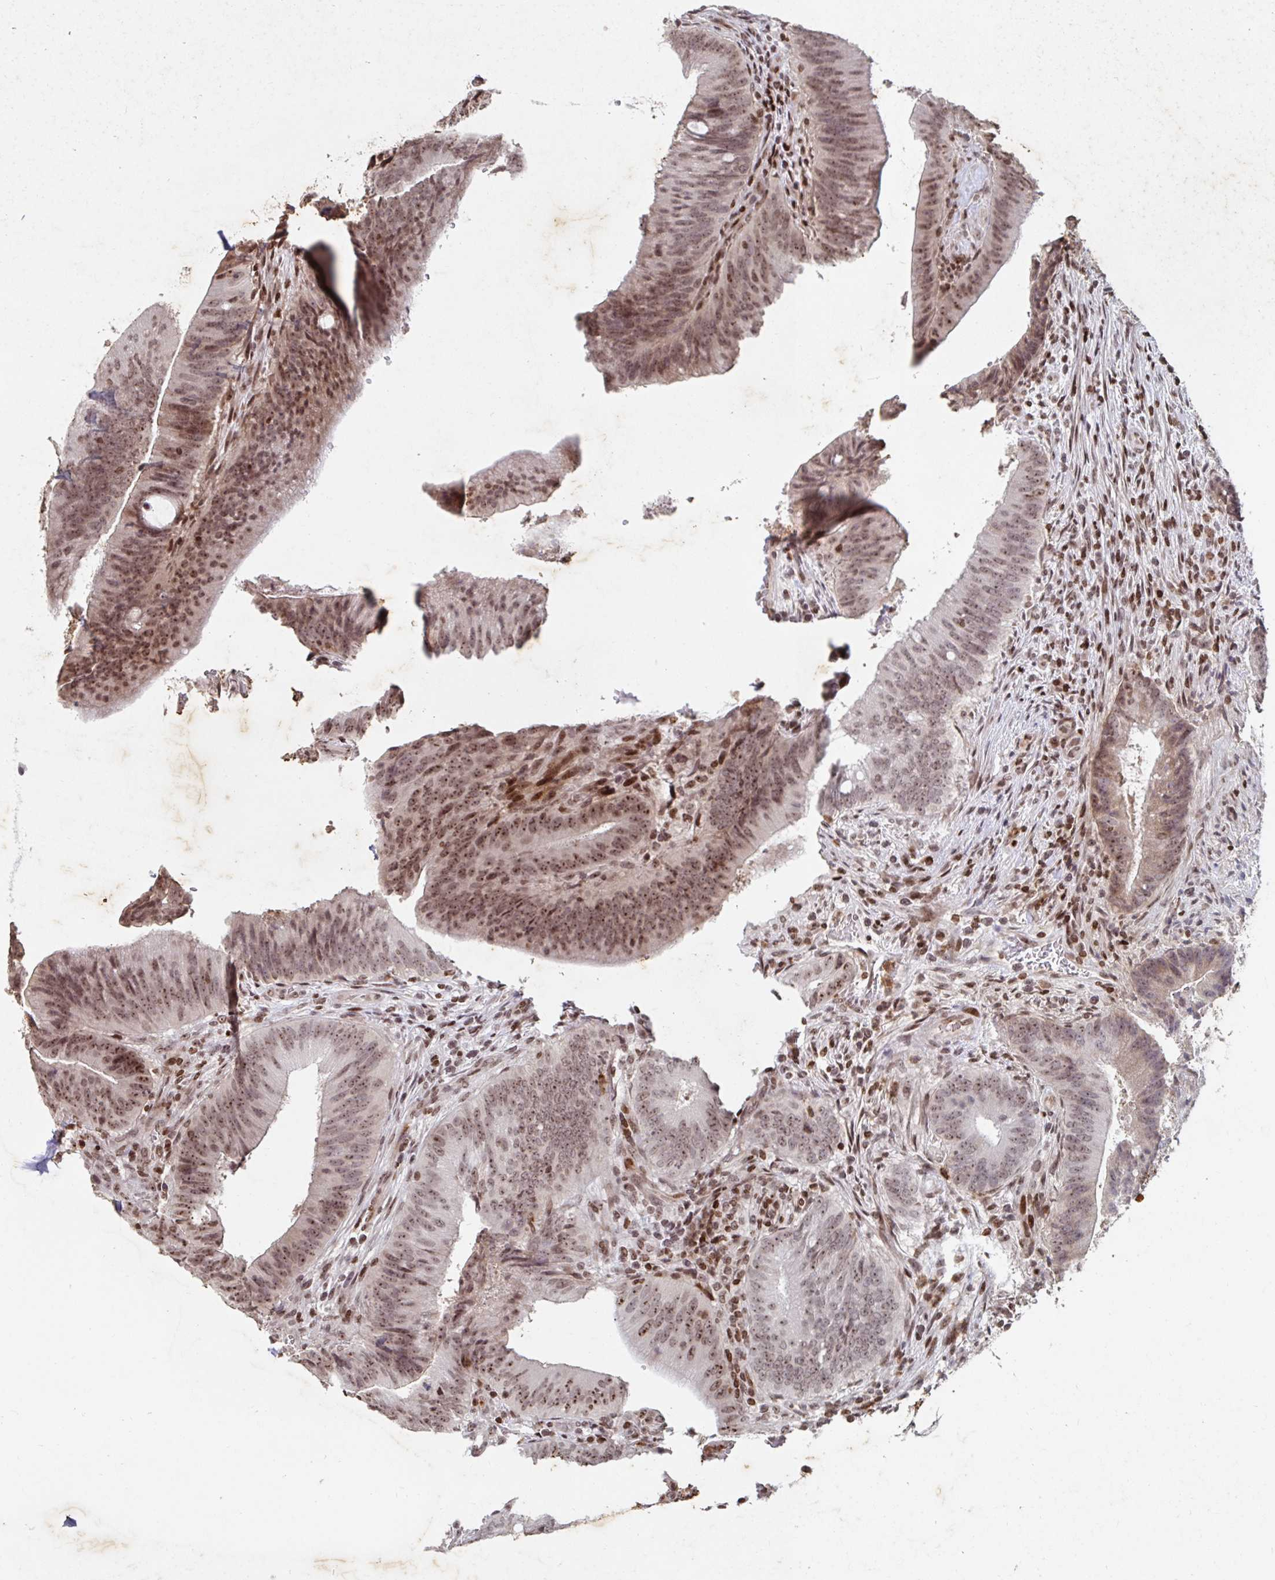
{"staining": {"intensity": "moderate", "quantity": ">75%", "location": "nuclear"}, "tissue": "colorectal cancer", "cell_type": "Tumor cells", "image_type": "cancer", "snomed": [{"axis": "morphology", "description": "Adenocarcinoma, NOS"}, {"axis": "topography", "description": "Colon"}], "caption": "Colorectal adenocarcinoma stained for a protein demonstrates moderate nuclear positivity in tumor cells.", "gene": "C19orf53", "patient": {"sex": "female", "age": 43}}